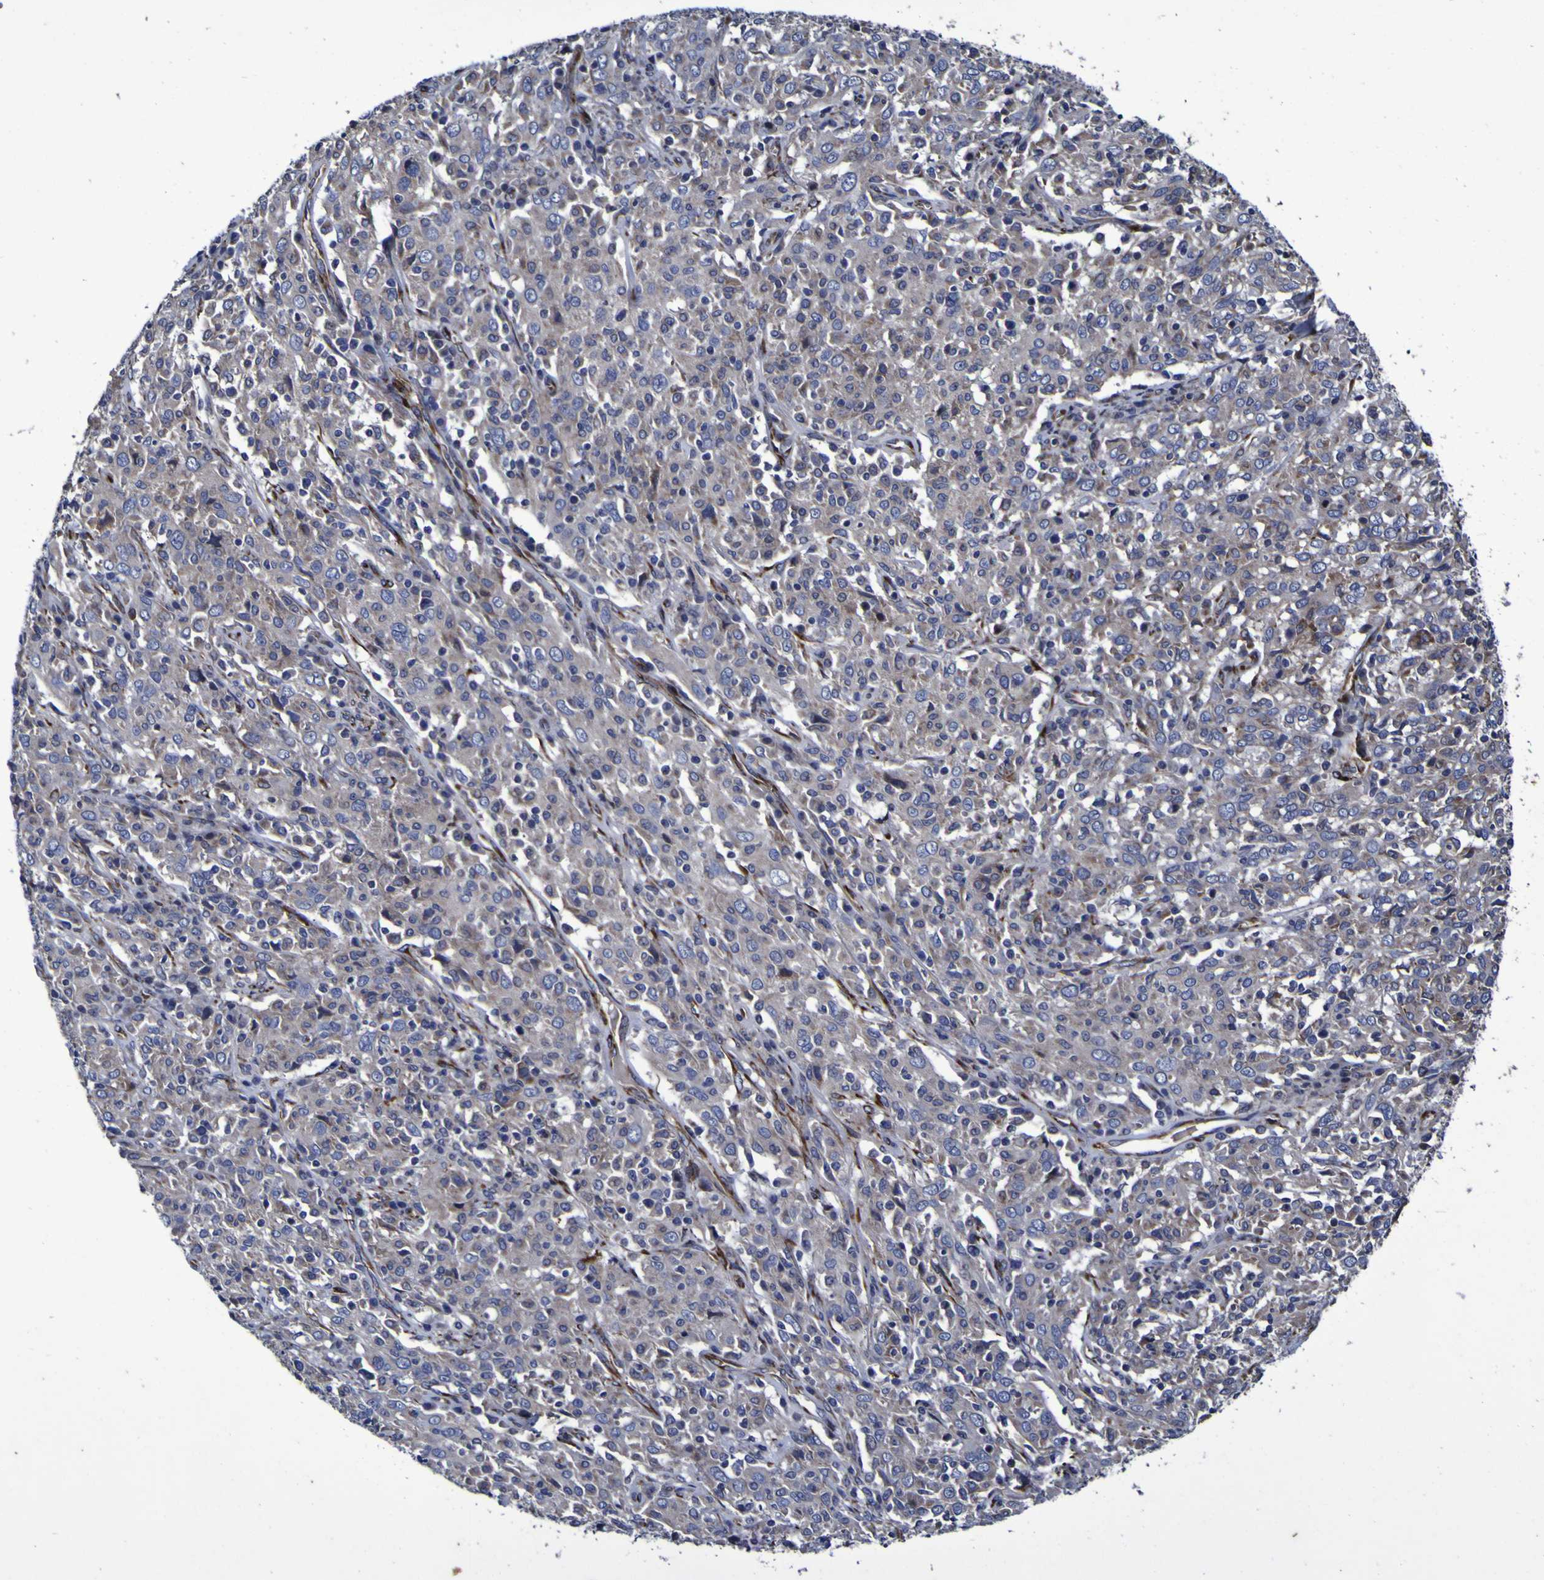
{"staining": {"intensity": "weak", "quantity": "<25%", "location": "cytoplasmic/membranous"}, "tissue": "cervical cancer", "cell_type": "Tumor cells", "image_type": "cancer", "snomed": [{"axis": "morphology", "description": "Squamous cell carcinoma, NOS"}, {"axis": "topography", "description": "Cervix"}], "caption": "Immunohistochemical staining of cervical squamous cell carcinoma displays no significant staining in tumor cells.", "gene": "P3H1", "patient": {"sex": "female", "age": 46}}